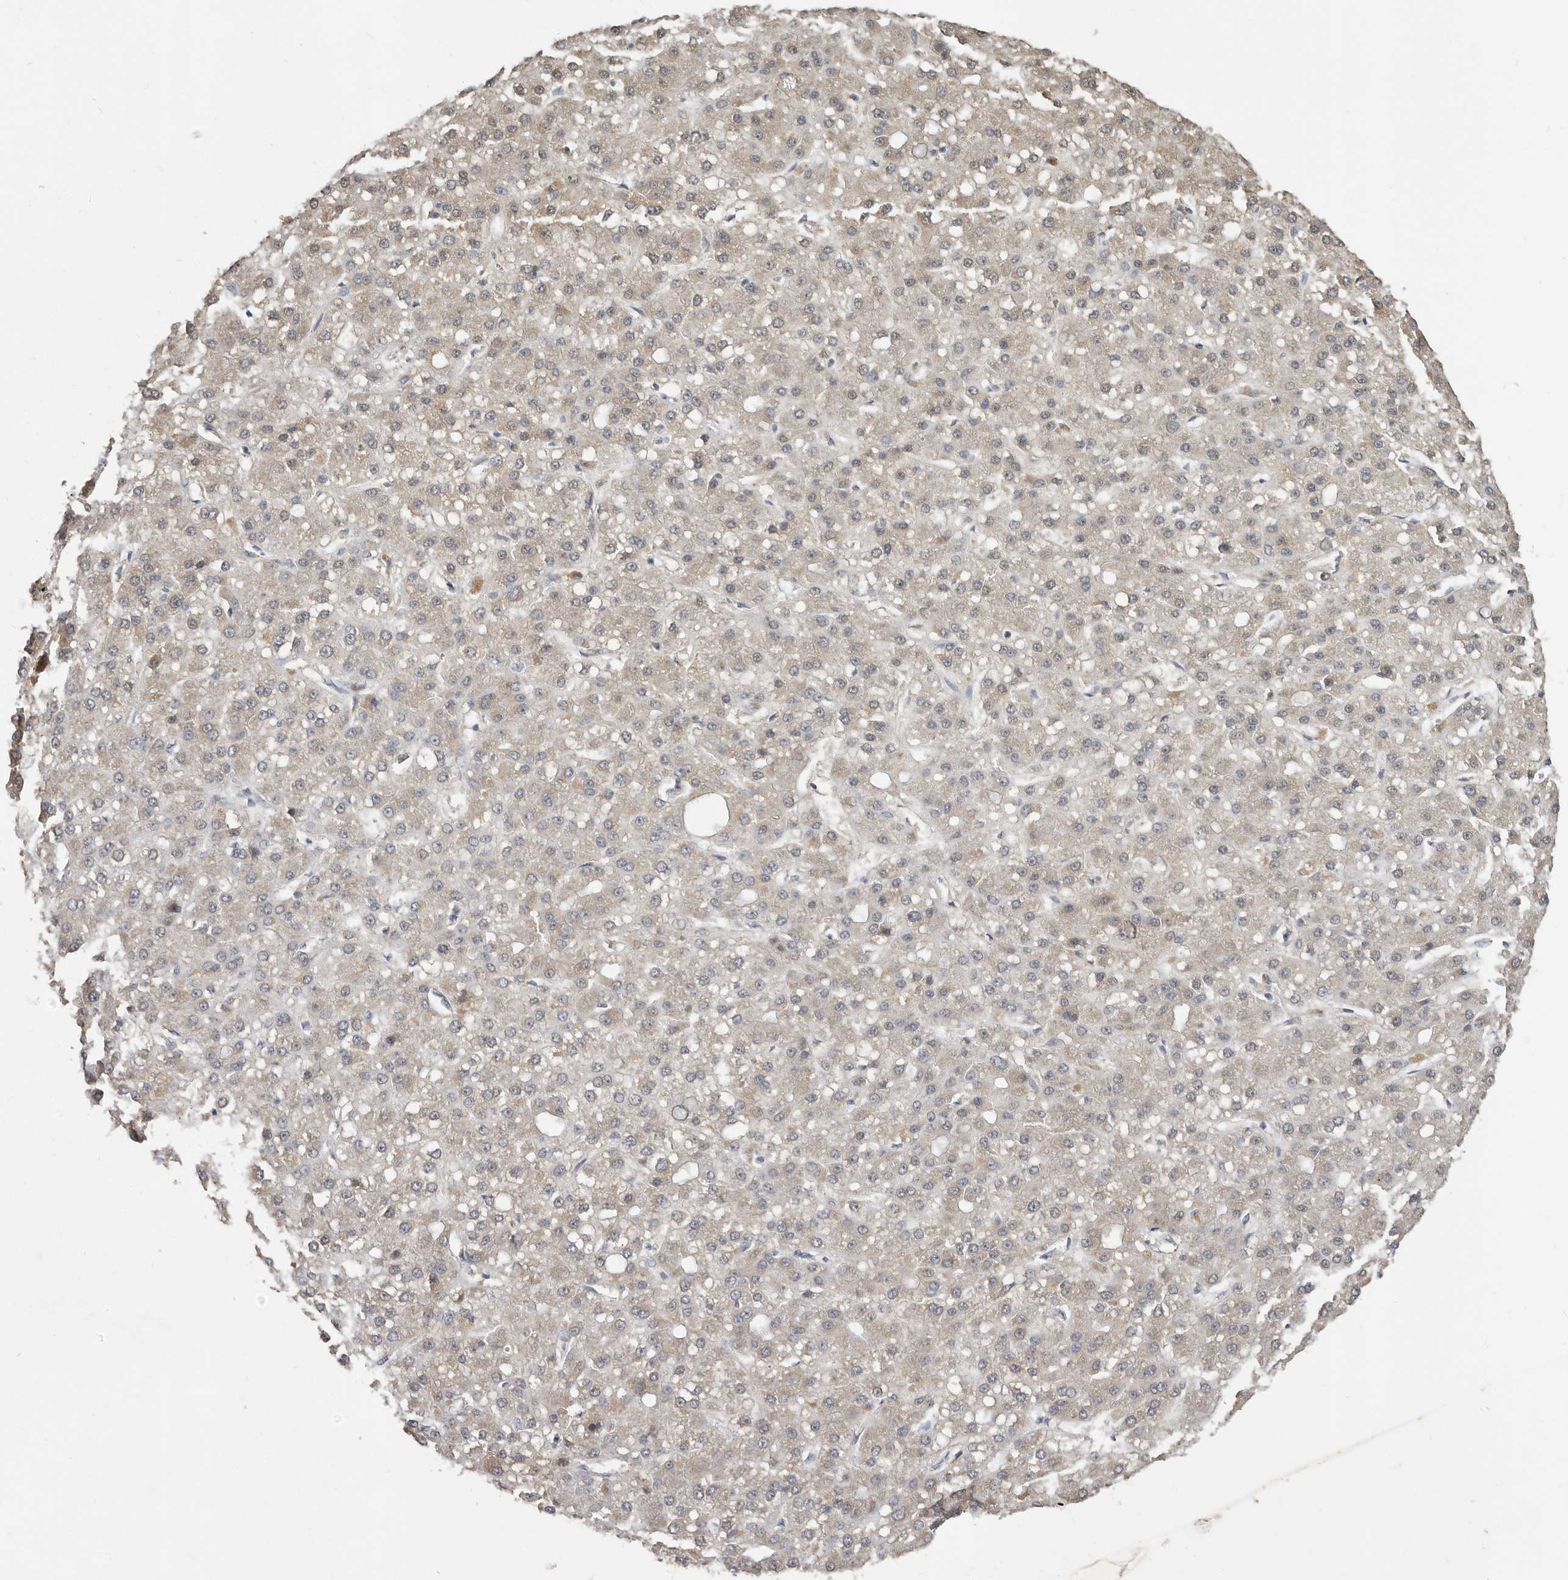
{"staining": {"intensity": "weak", "quantity": ">75%", "location": "cytoplasmic/membranous"}, "tissue": "liver cancer", "cell_type": "Tumor cells", "image_type": "cancer", "snomed": [{"axis": "morphology", "description": "Carcinoma, Hepatocellular, NOS"}, {"axis": "topography", "description": "Liver"}], "caption": "Immunohistochemistry (IHC) photomicrograph of neoplastic tissue: human hepatocellular carcinoma (liver) stained using IHC displays low levels of weak protein expression localized specifically in the cytoplasmic/membranous of tumor cells, appearing as a cytoplasmic/membranous brown color.", "gene": "UNK", "patient": {"sex": "male", "age": 67}}